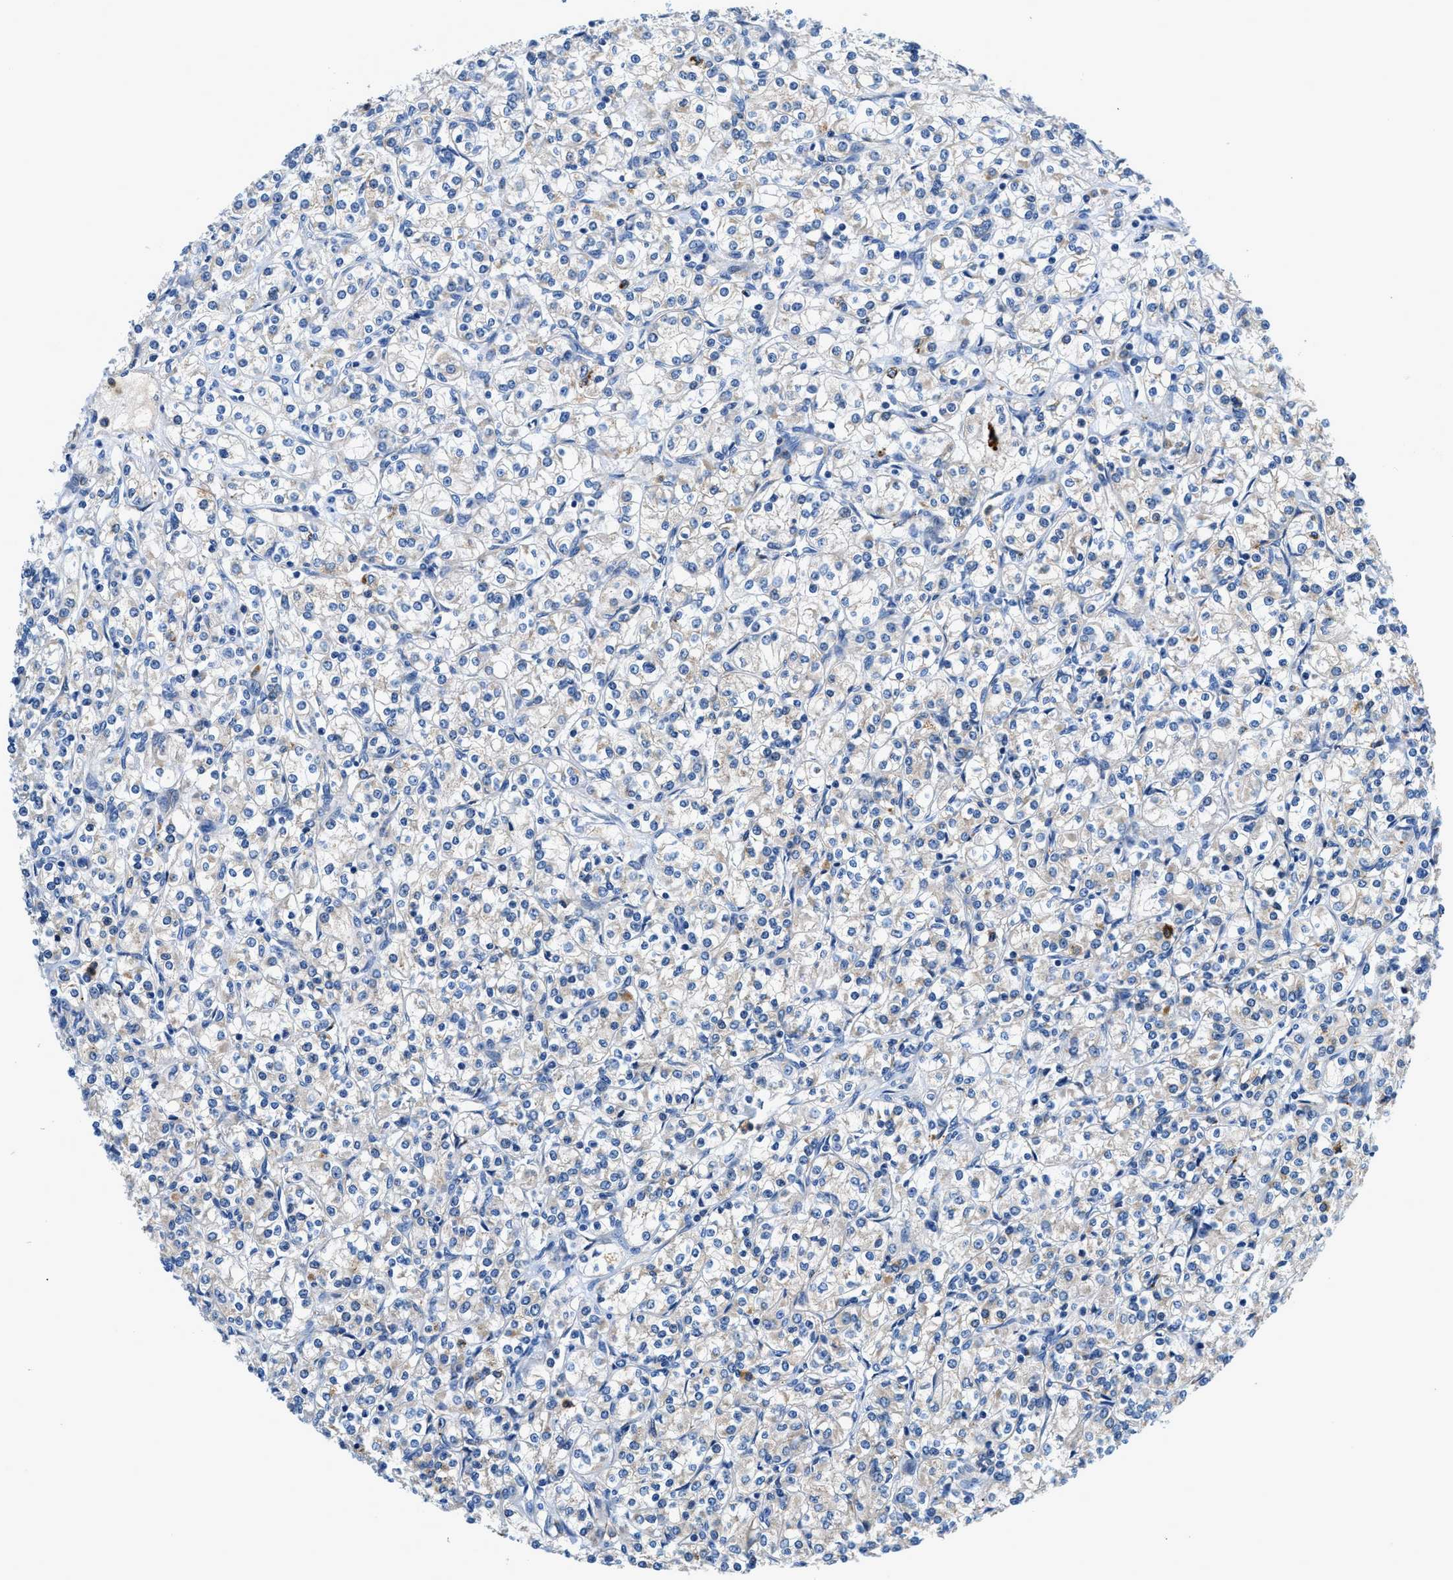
{"staining": {"intensity": "negative", "quantity": "none", "location": "none"}, "tissue": "renal cancer", "cell_type": "Tumor cells", "image_type": "cancer", "snomed": [{"axis": "morphology", "description": "Adenocarcinoma, NOS"}, {"axis": "topography", "description": "Kidney"}], "caption": "Immunohistochemical staining of human renal cancer (adenocarcinoma) demonstrates no significant positivity in tumor cells.", "gene": "ADGRE3", "patient": {"sex": "male", "age": 77}}